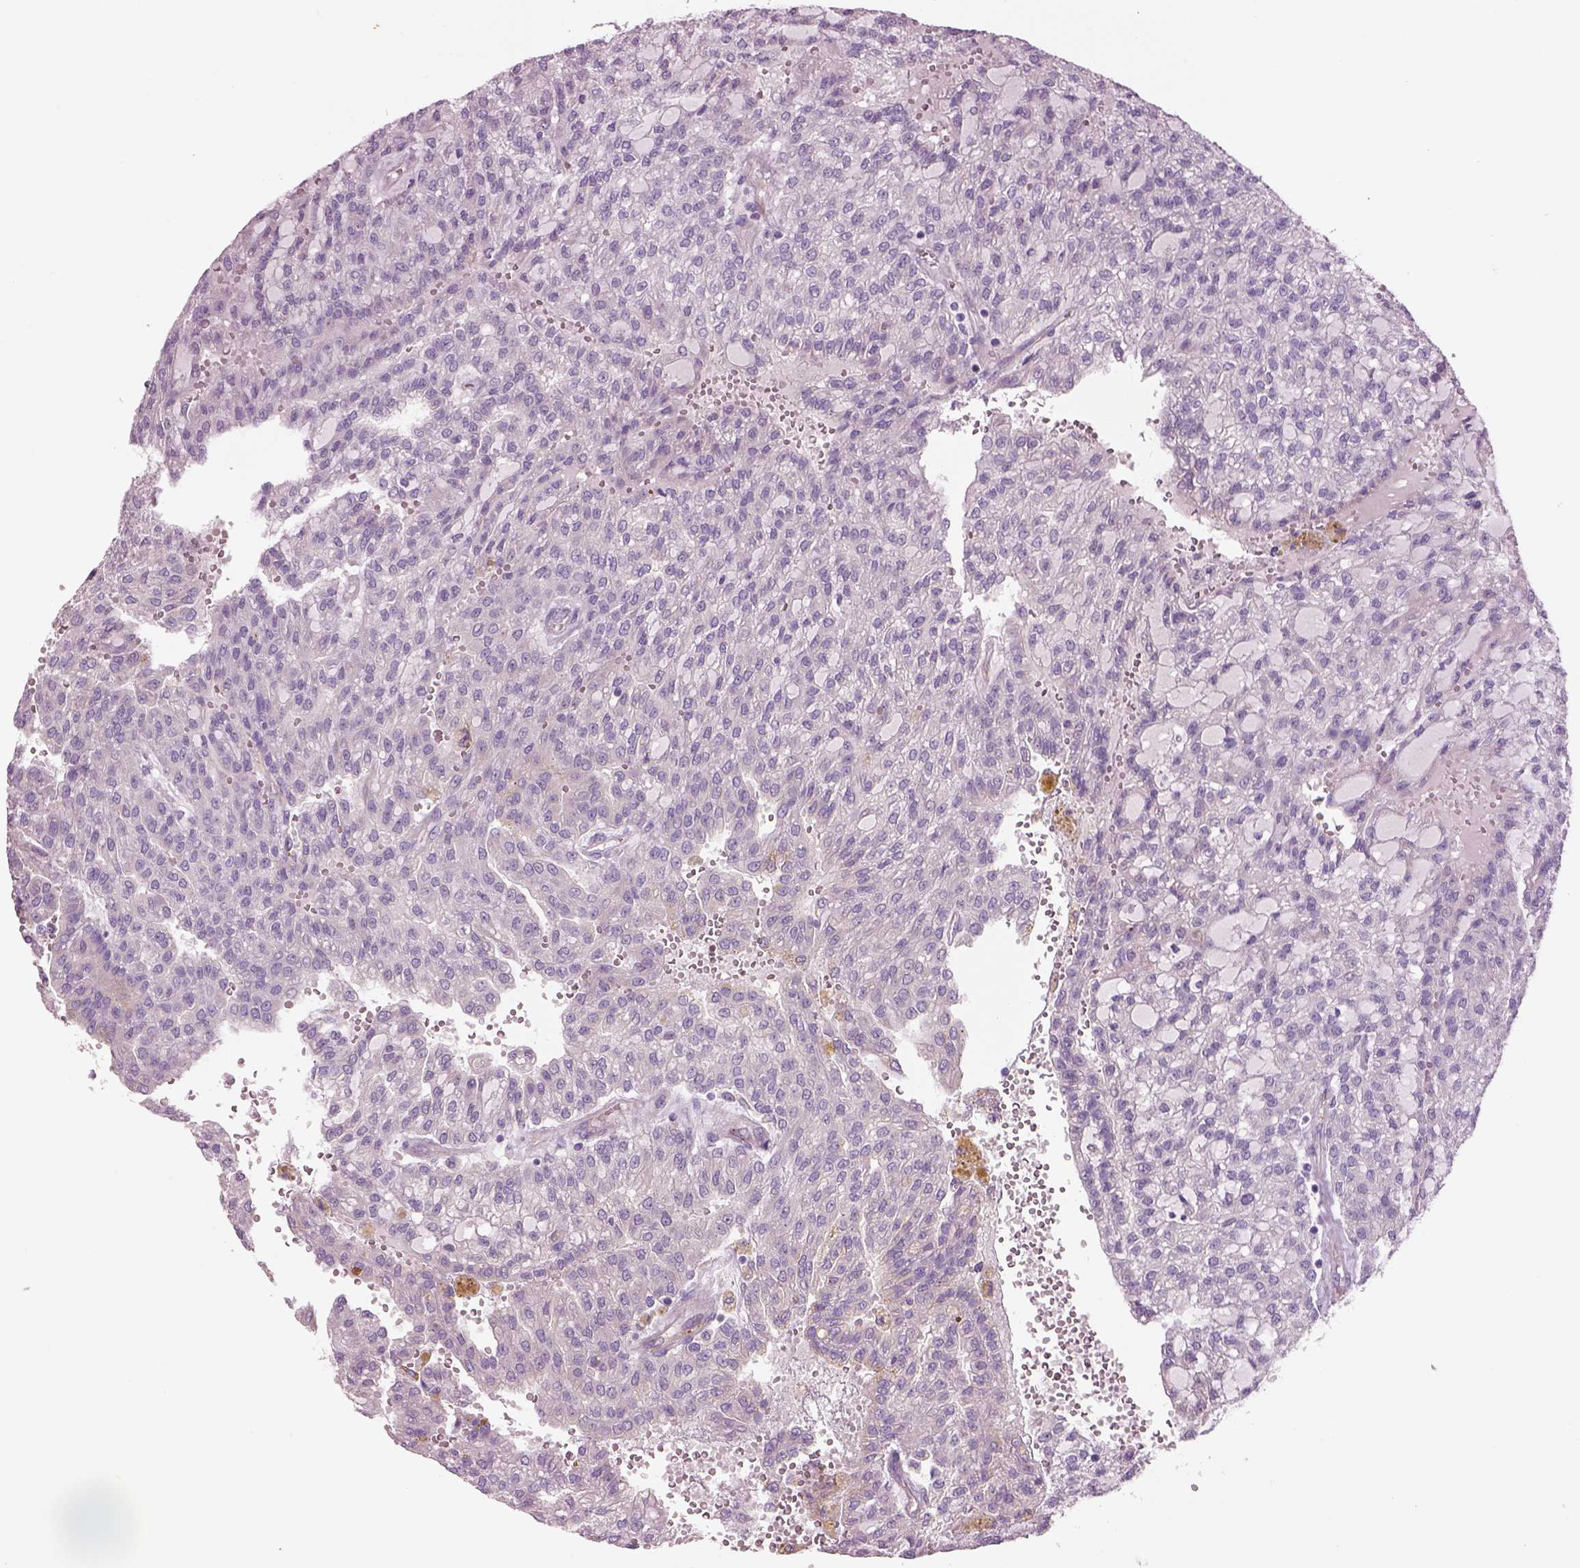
{"staining": {"intensity": "negative", "quantity": "none", "location": "none"}, "tissue": "renal cancer", "cell_type": "Tumor cells", "image_type": "cancer", "snomed": [{"axis": "morphology", "description": "Adenocarcinoma, NOS"}, {"axis": "topography", "description": "Kidney"}], "caption": "Immunohistochemistry (IHC) photomicrograph of human renal cancer (adenocarcinoma) stained for a protein (brown), which exhibits no positivity in tumor cells. (DAB (3,3'-diaminobenzidine) immunohistochemistry with hematoxylin counter stain).", "gene": "PLPP7", "patient": {"sex": "male", "age": 63}}